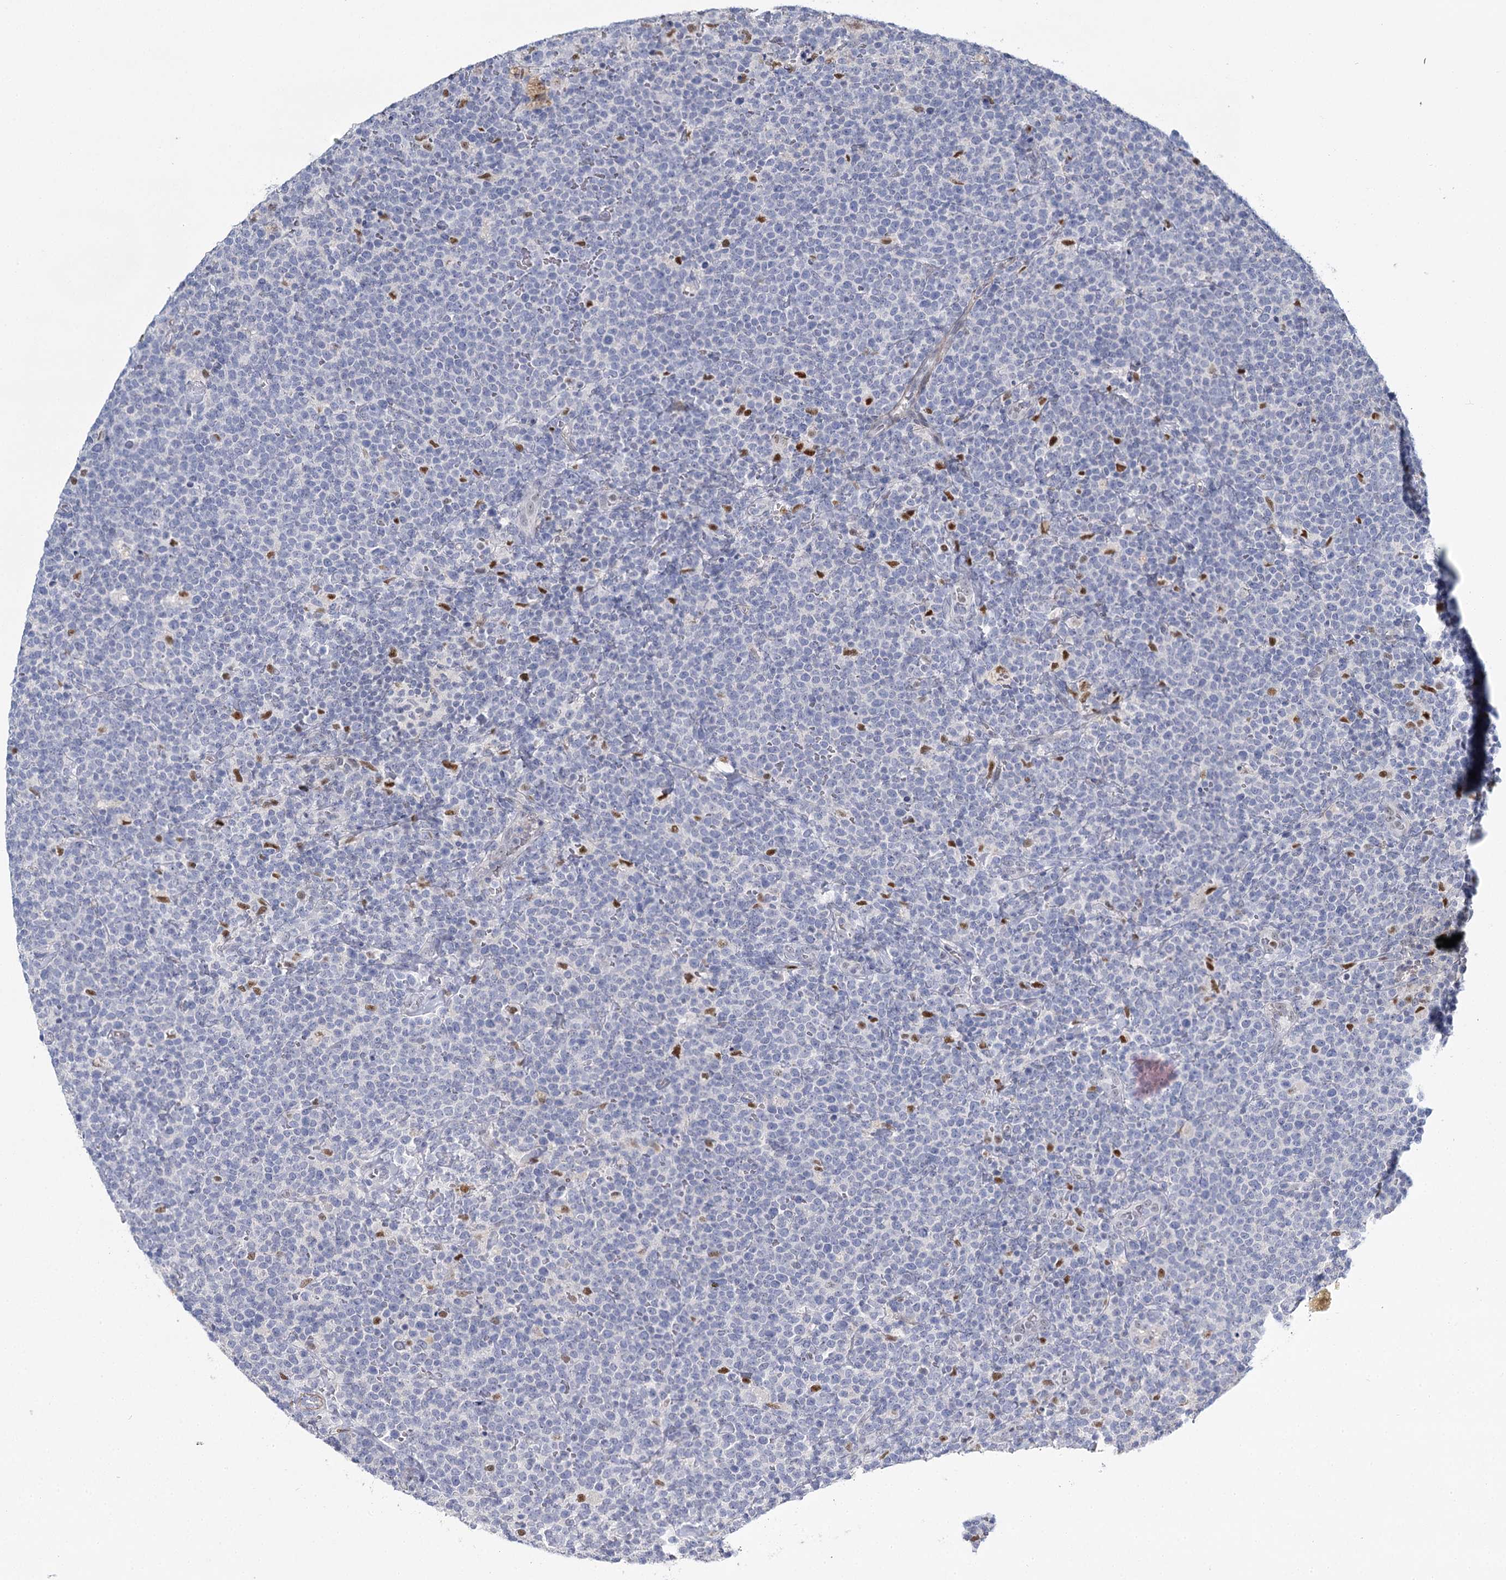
{"staining": {"intensity": "negative", "quantity": "none", "location": "none"}, "tissue": "lymphoma", "cell_type": "Tumor cells", "image_type": "cancer", "snomed": [{"axis": "morphology", "description": "Malignant lymphoma, non-Hodgkin's type, High grade"}, {"axis": "topography", "description": "Lymph node"}], "caption": "Immunohistochemistry (IHC) of lymphoma shows no staining in tumor cells.", "gene": "IGSF3", "patient": {"sex": "male", "age": 61}}